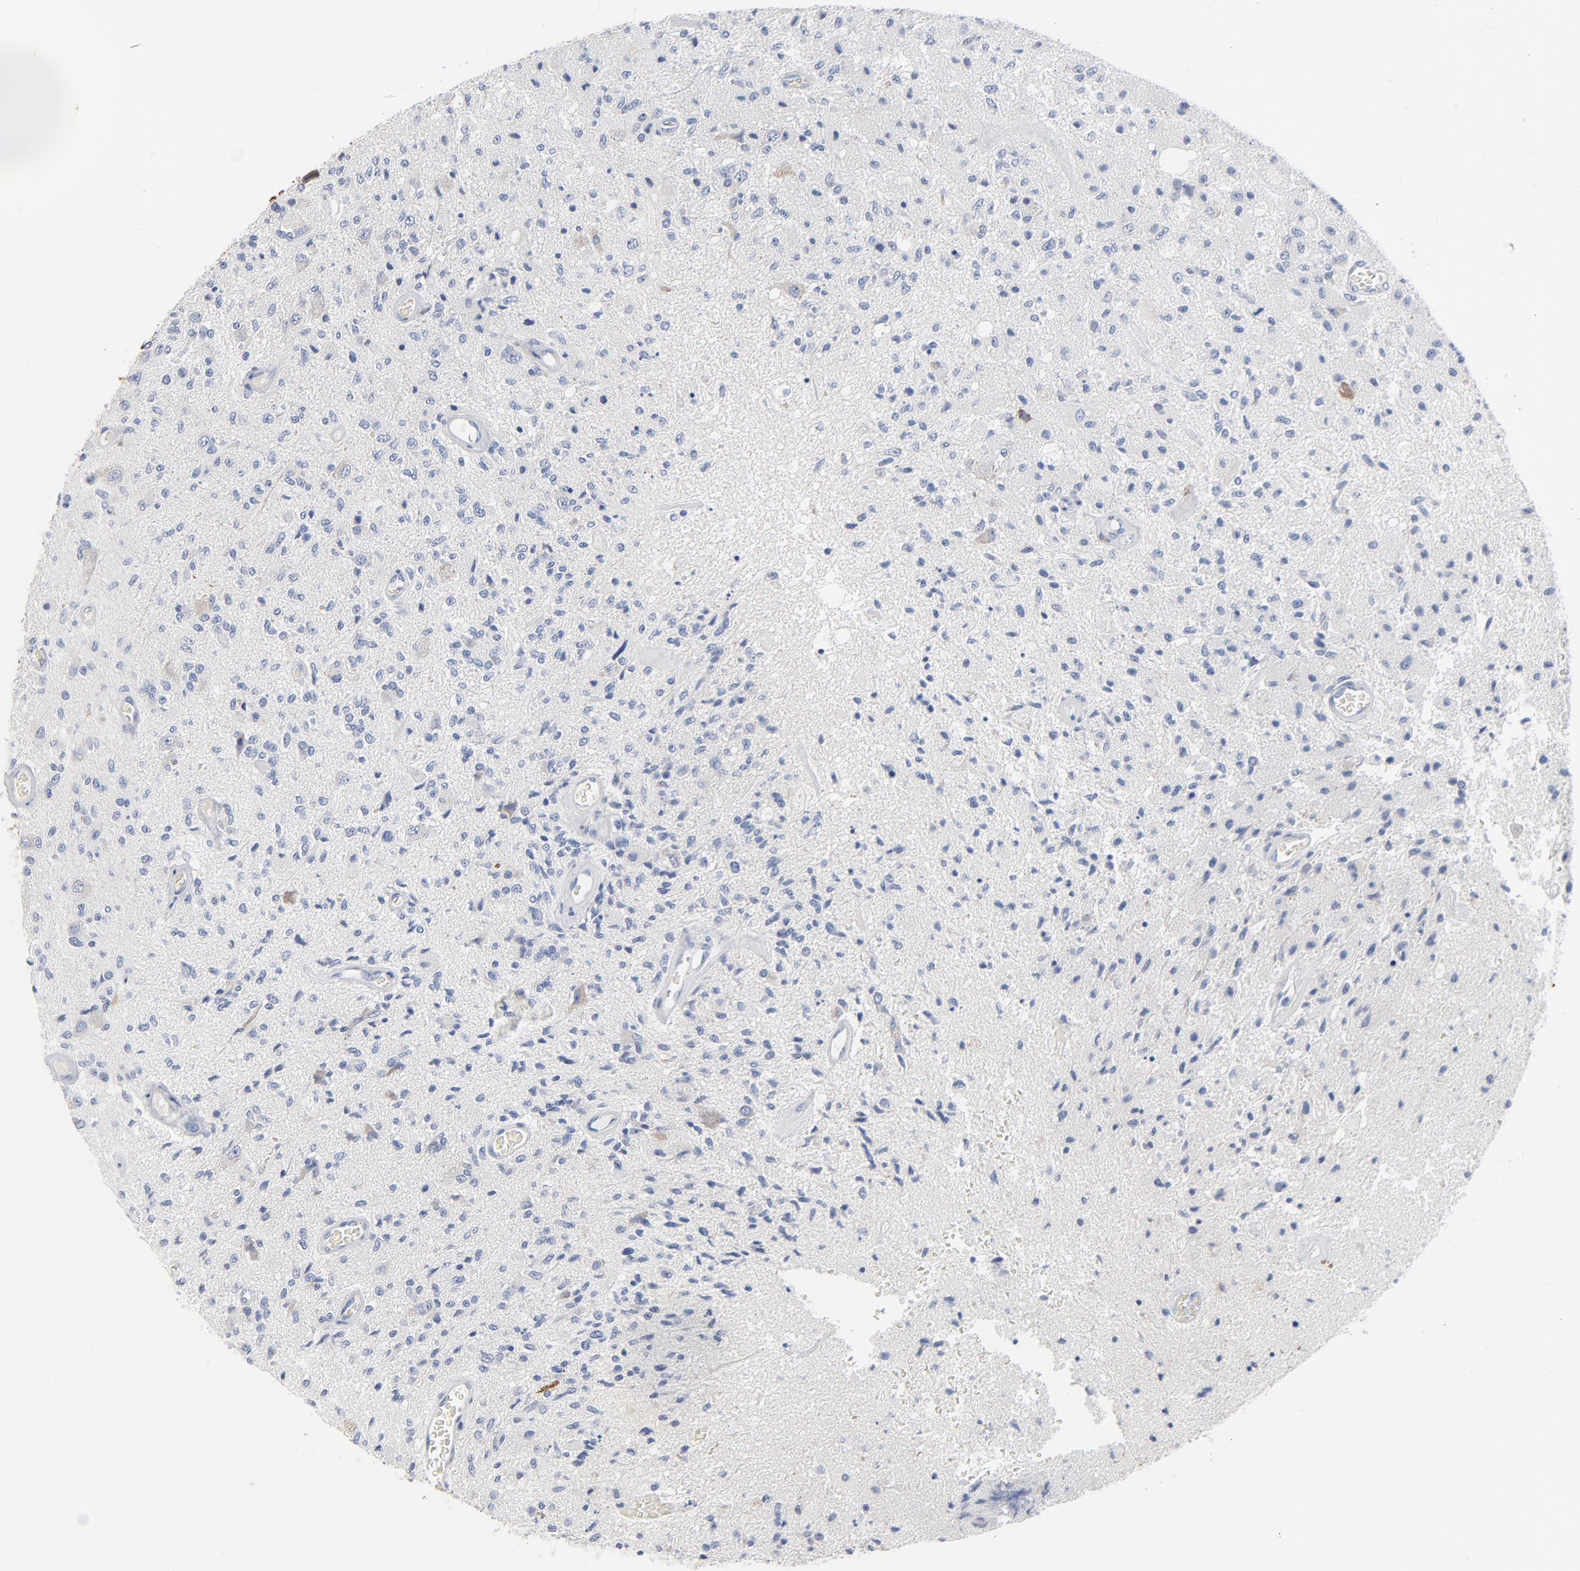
{"staining": {"intensity": "negative", "quantity": "none", "location": "none"}, "tissue": "glioma", "cell_type": "Tumor cells", "image_type": "cancer", "snomed": [{"axis": "morphology", "description": "Normal tissue, NOS"}, {"axis": "morphology", "description": "Glioma, malignant, High grade"}, {"axis": "topography", "description": "Cerebral cortex"}], "caption": "Immunohistochemical staining of malignant glioma (high-grade) reveals no significant staining in tumor cells.", "gene": "GZMB", "patient": {"sex": "male", "age": 77}}